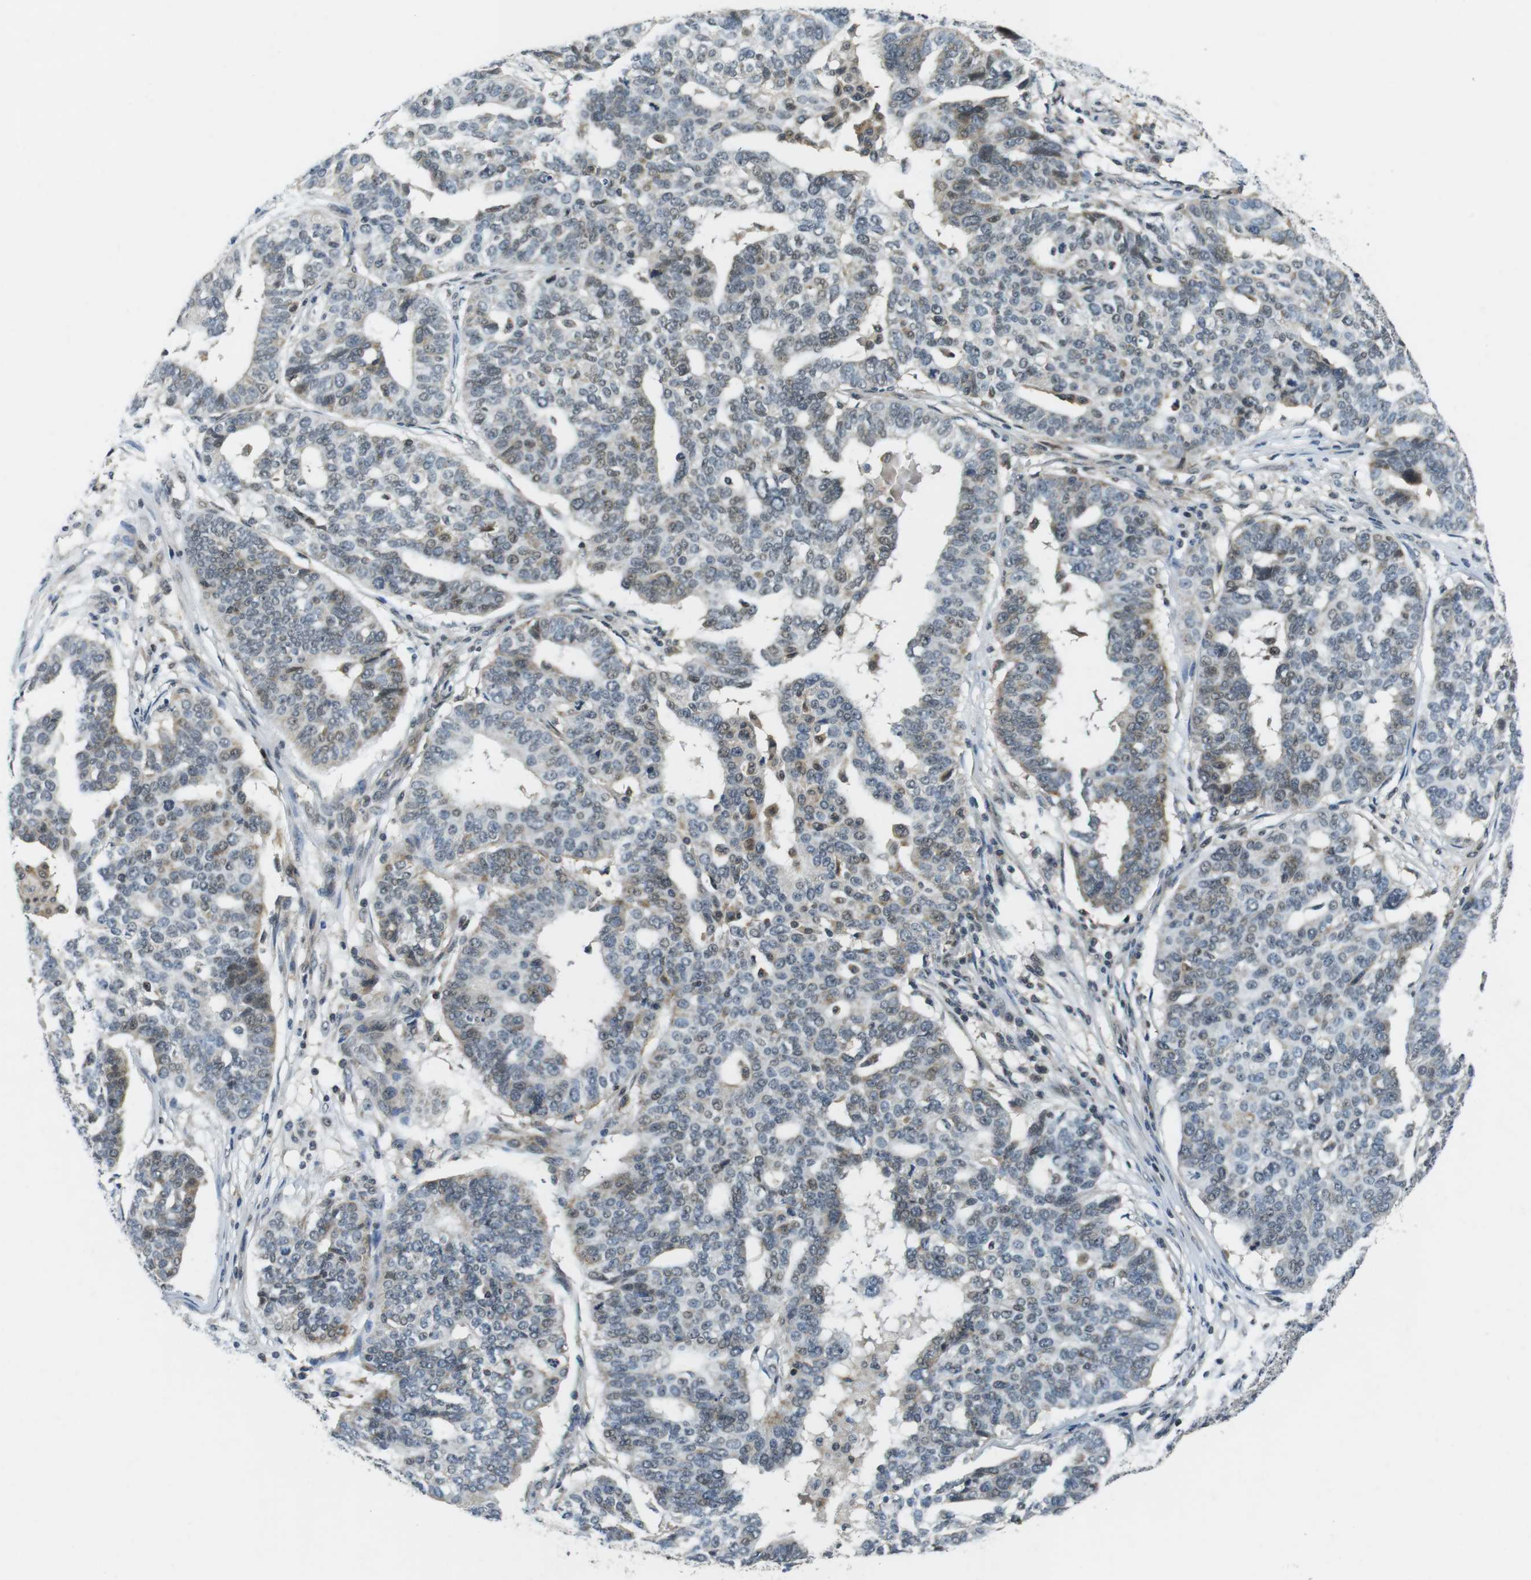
{"staining": {"intensity": "weak", "quantity": "<25%", "location": "cytoplasmic/membranous"}, "tissue": "ovarian cancer", "cell_type": "Tumor cells", "image_type": "cancer", "snomed": [{"axis": "morphology", "description": "Cystadenocarcinoma, serous, NOS"}, {"axis": "topography", "description": "Ovary"}], "caption": "Immunohistochemistry (IHC) image of neoplastic tissue: ovarian serous cystadenocarcinoma stained with DAB displays no significant protein staining in tumor cells. Brightfield microscopy of IHC stained with DAB (3,3'-diaminobenzidine) (brown) and hematoxylin (blue), captured at high magnification.", "gene": "BRD4", "patient": {"sex": "female", "age": 59}}